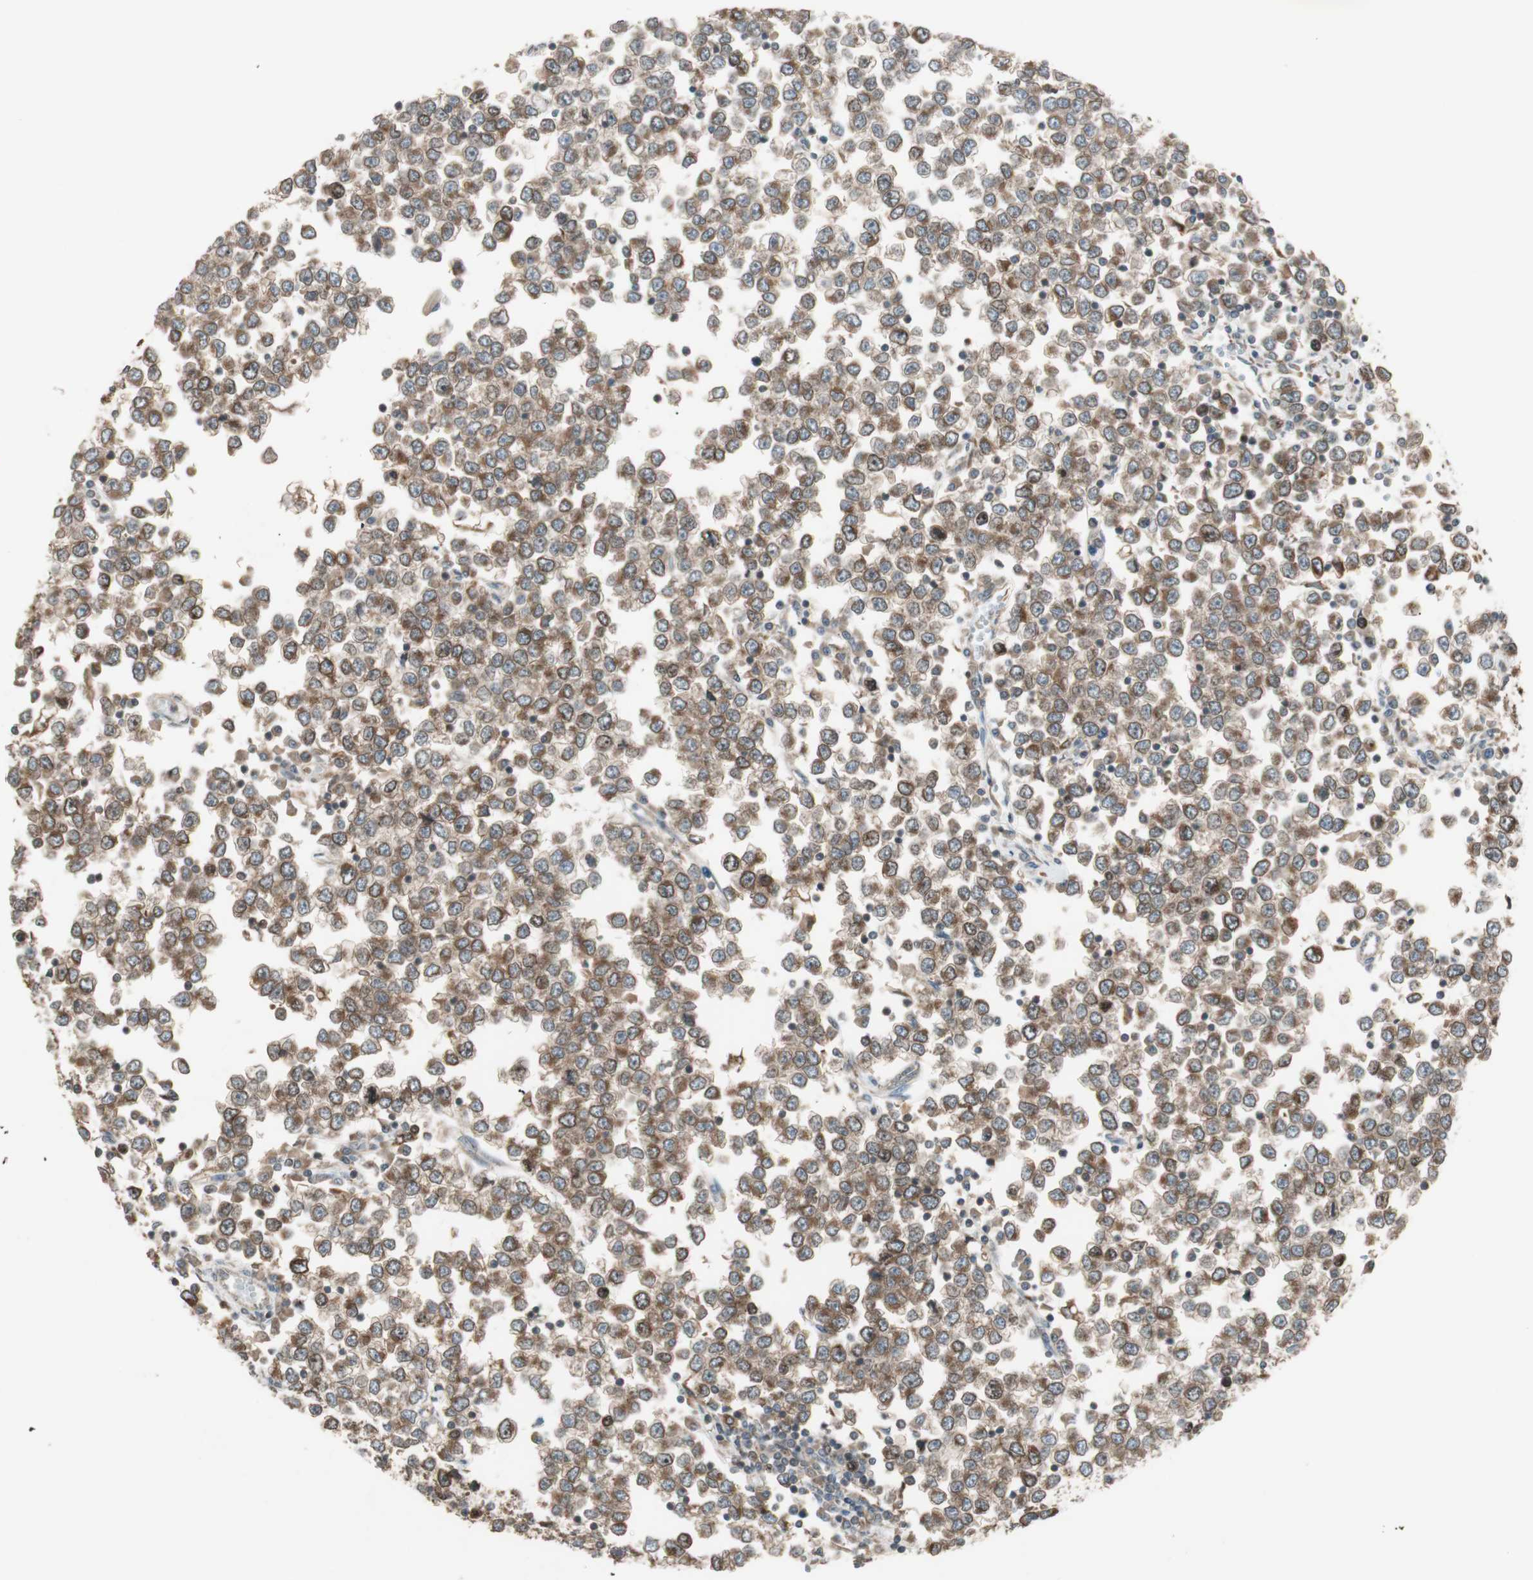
{"staining": {"intensity": "strong", "quantity": ">75%", "location": "cytoplasmic/membranous"}, "tissue": "testis cancer", "cell_type": "Tumor cells", "image_type": "cancer", "snomed": [{"axis": "morphology", "description": "Seminoma, NOS"}, {"axis": "topography", "description": "Testis"}], "caption": "Brown immunohistochemical staining in human seminoma (testis) reveals strong cytoplasmic/membranous positivity in about >75% of tumor cells.", "gene": "ATP6AP2", "patient": {"sex": "male", "age": 65}}